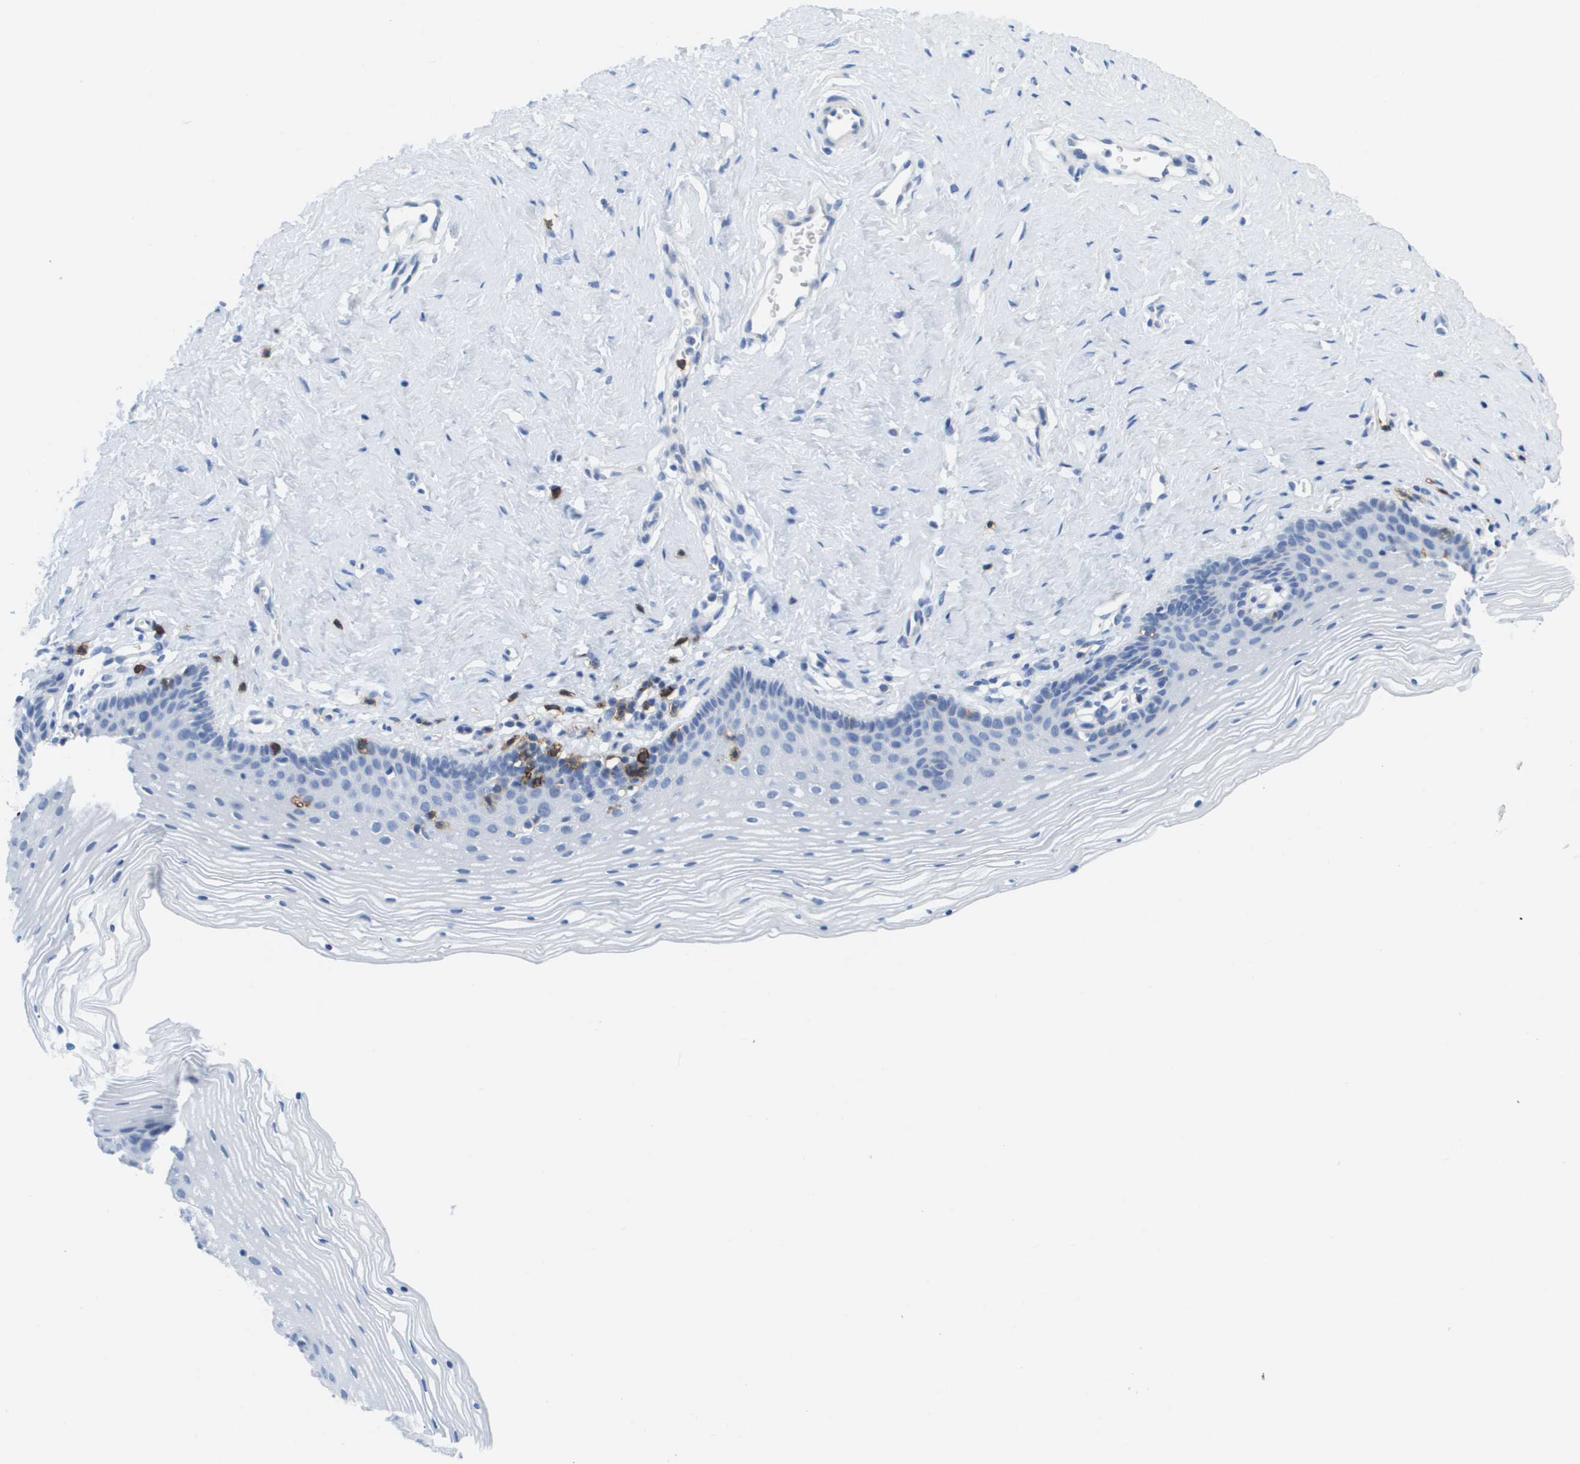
{"staining": {"intensity": "negative", "quantity": "none", "location": "none"}, "tissue": "vagina", "cell_type": "Squamous epithelial cells", "image_type": "normal", "snomed": [{"axis": "morphology", "description": "Normal tissue, NOS"}, {"axis": "topography", "description": "Vagina"}], "caption": "IHC of normal human vagina shows no staining in squamous epithelial cells.", "gene": "MS4A1", "patient": {"sex": "female", "age": 32}}